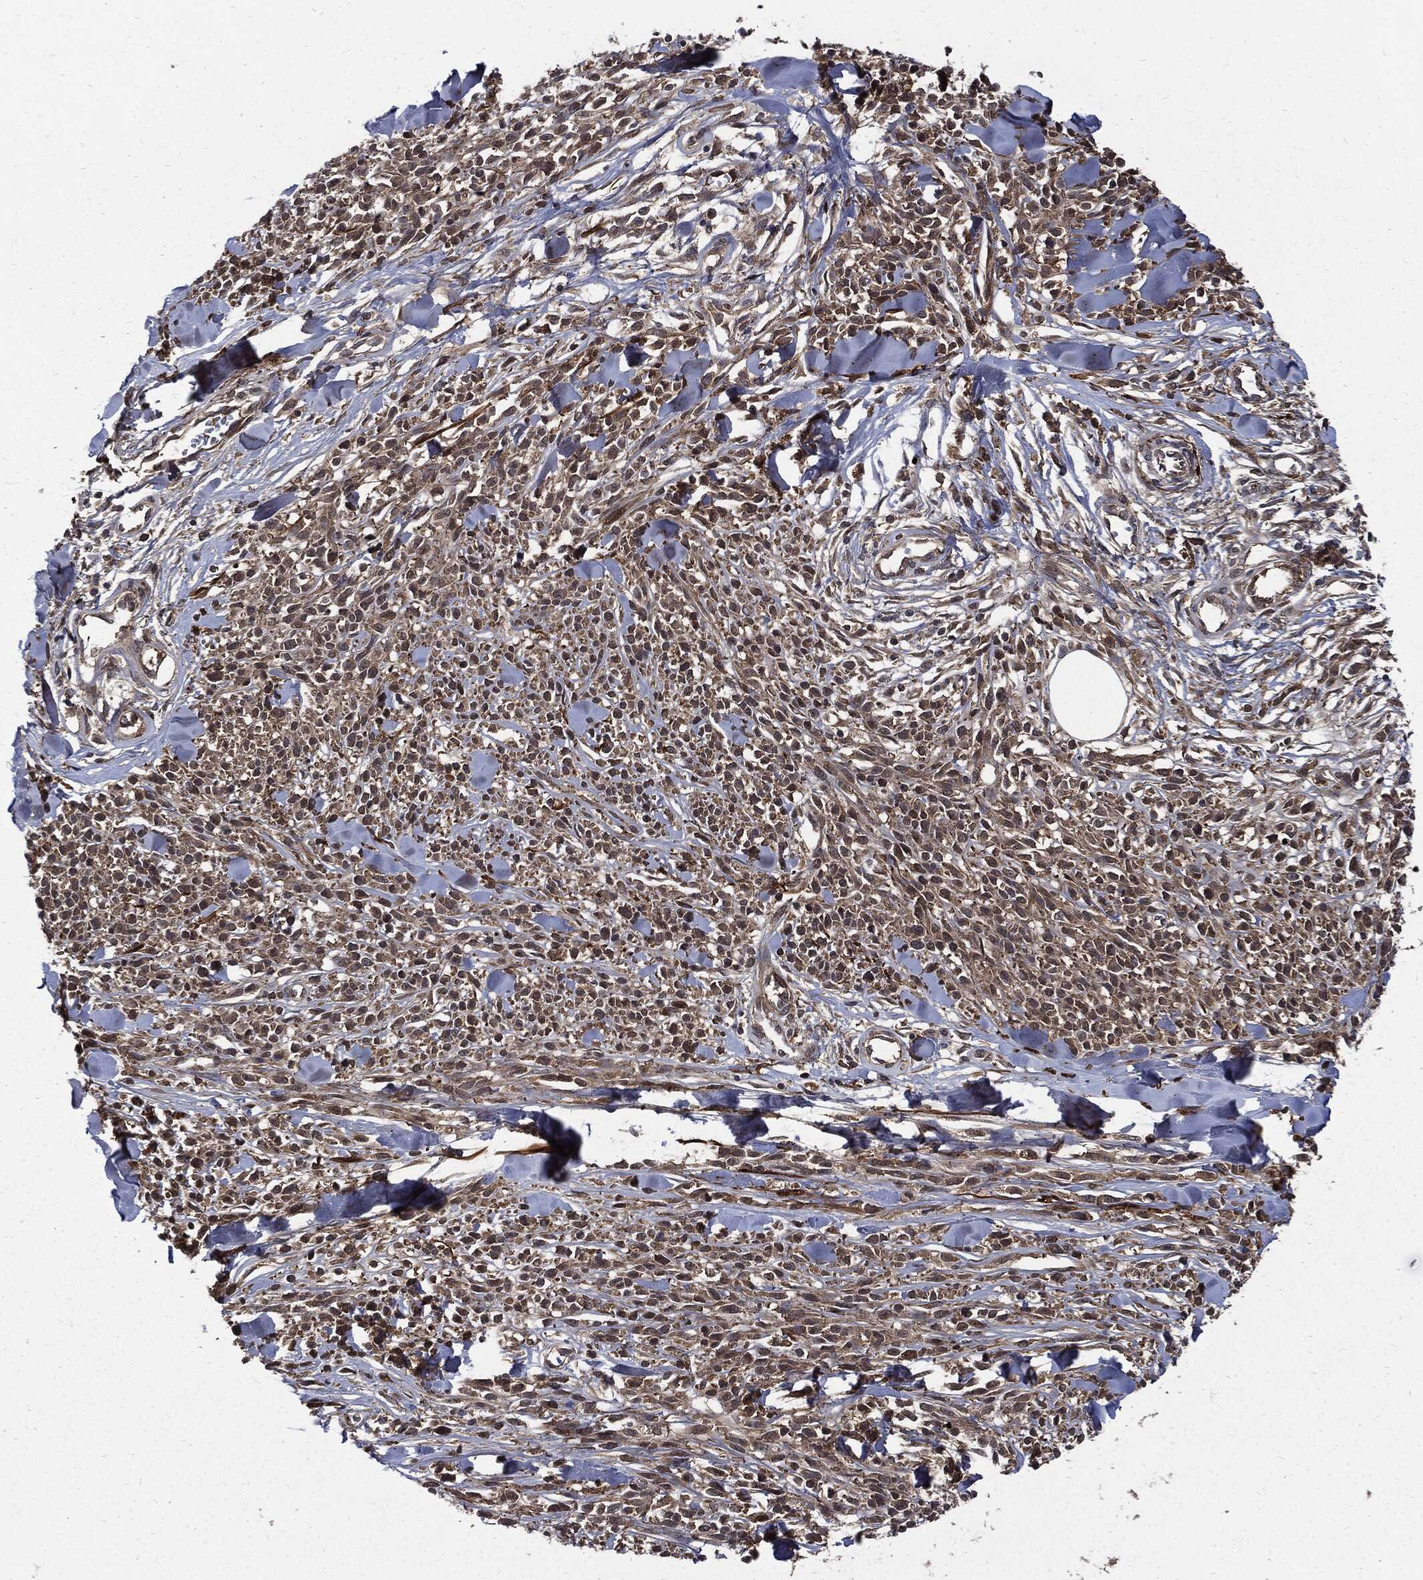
{"staining": {"intensity": "moderate", "quantity": "25%-75%", "location": "cytoplasmic/membranous"}, "tissue": "melanoma", "cell_type": "Tumor cells", "image_type": "cancer", "snomed": [{"axis": "morphology", "description": "Malignant melanoma, NOS"}, {"axis": "topography", "description": "Skin"}, {"axis": "topography", "description": "Skin of trunk"}], "caption": "IHC of melanoma exhibits medium levels of moderate cytoplasmic/membranous expression in about 25%-75% of tumor cells. The protein is stained brown, and the nuclei are stained in blue (DAB (3,3'-diaminobenzidine) IHC with brightfield microscopy, high magnification).", "gene": "CLU", "patient": {"sex": "male", "age": 74}}